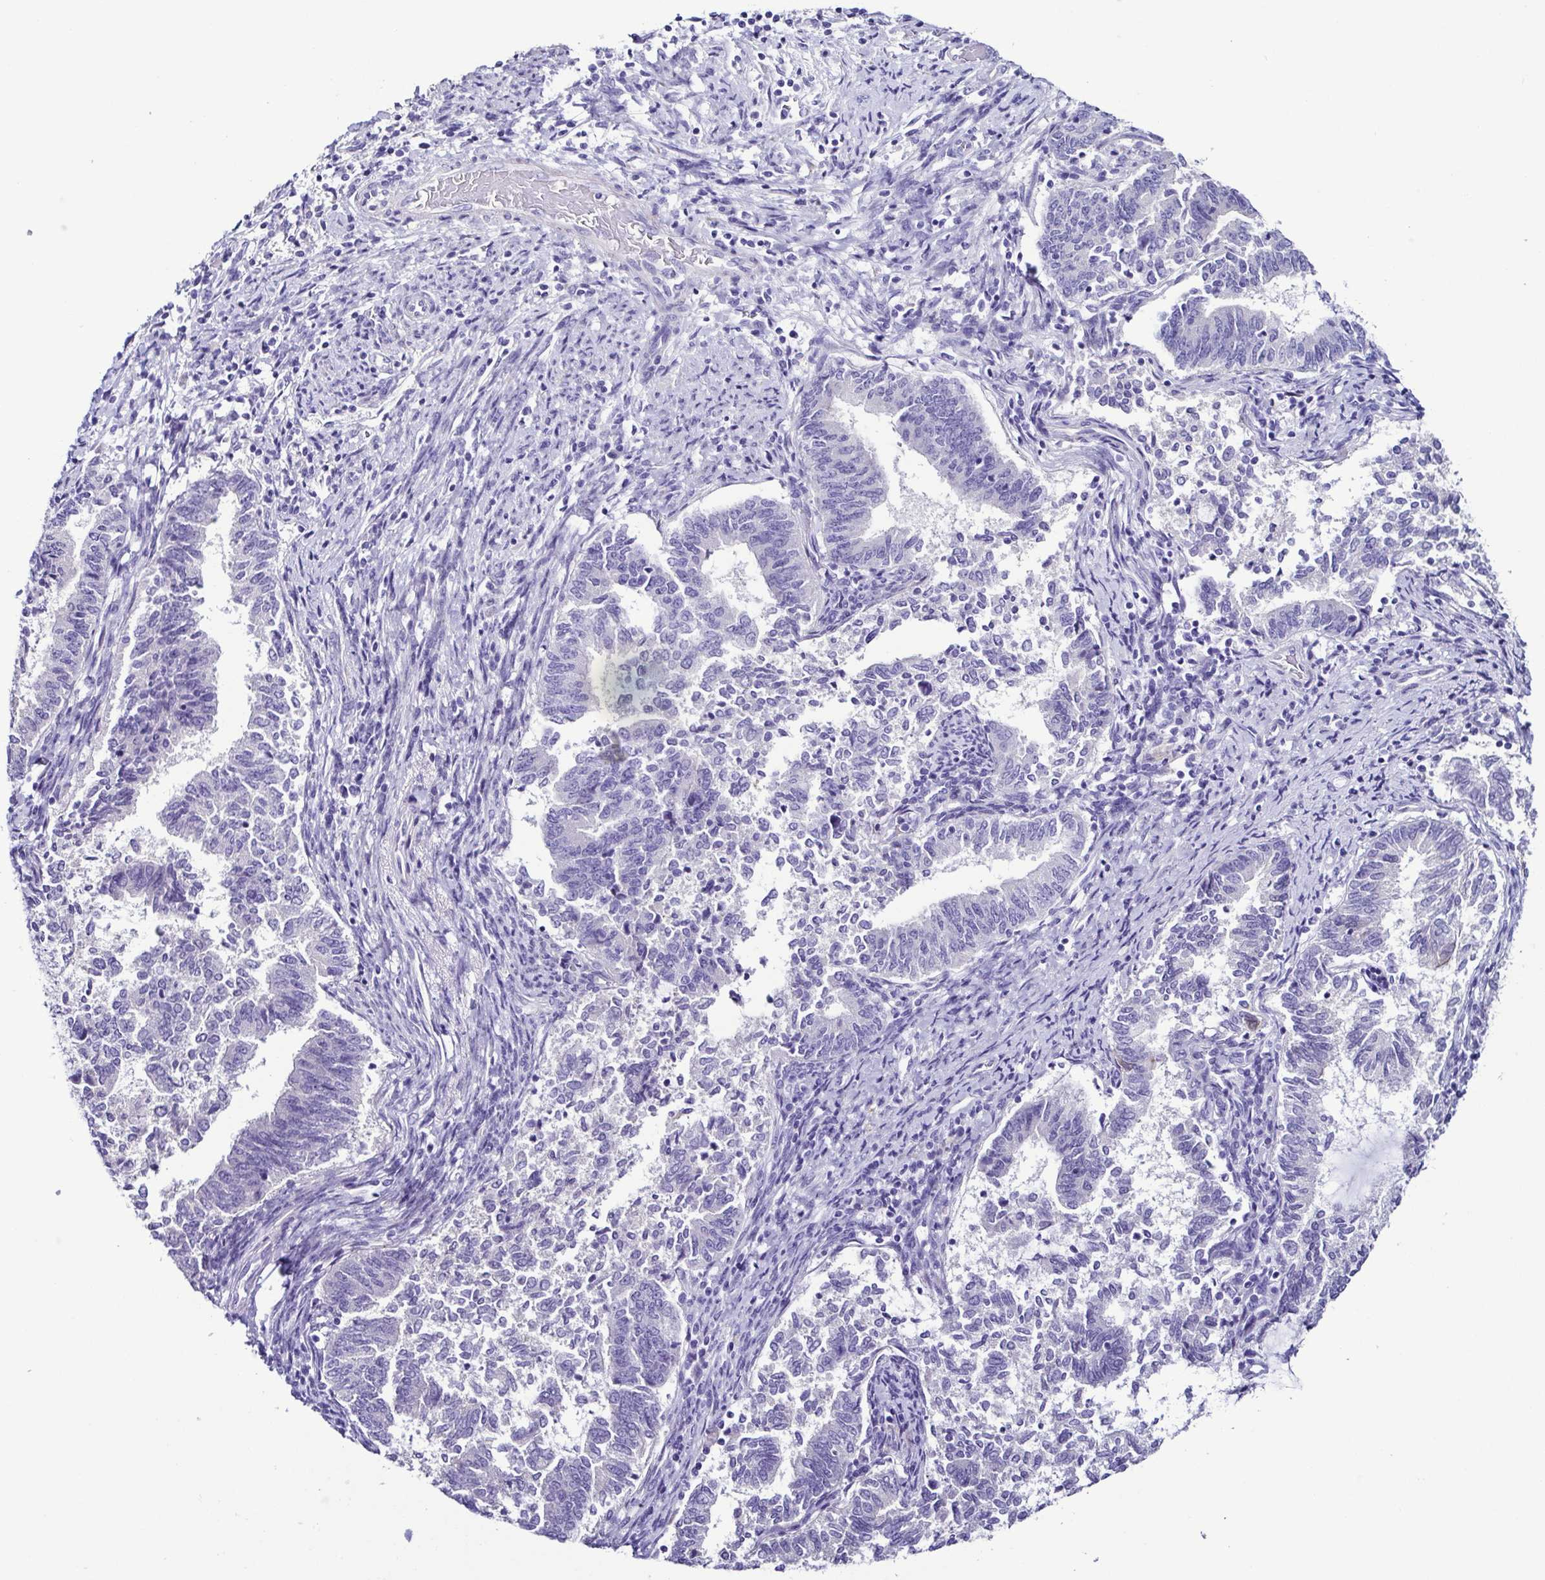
{"staining": {"intensity": "negative", "quantity": "none", "location": "none"}, "tissue": "endometrial cancer", "cell_type": "Tumor cells", "image_type": "cancer", "snomed": [{"axis": "morphology", "description": "Adenocarcinoma, NOS"}, {"axis": "topography", "description": "Endometrium"}], "caption": "Tumor cells show no significant expression in endometrial cancer.", "gene": "SRL", "patient": {"sex": "female", "age": 65}}